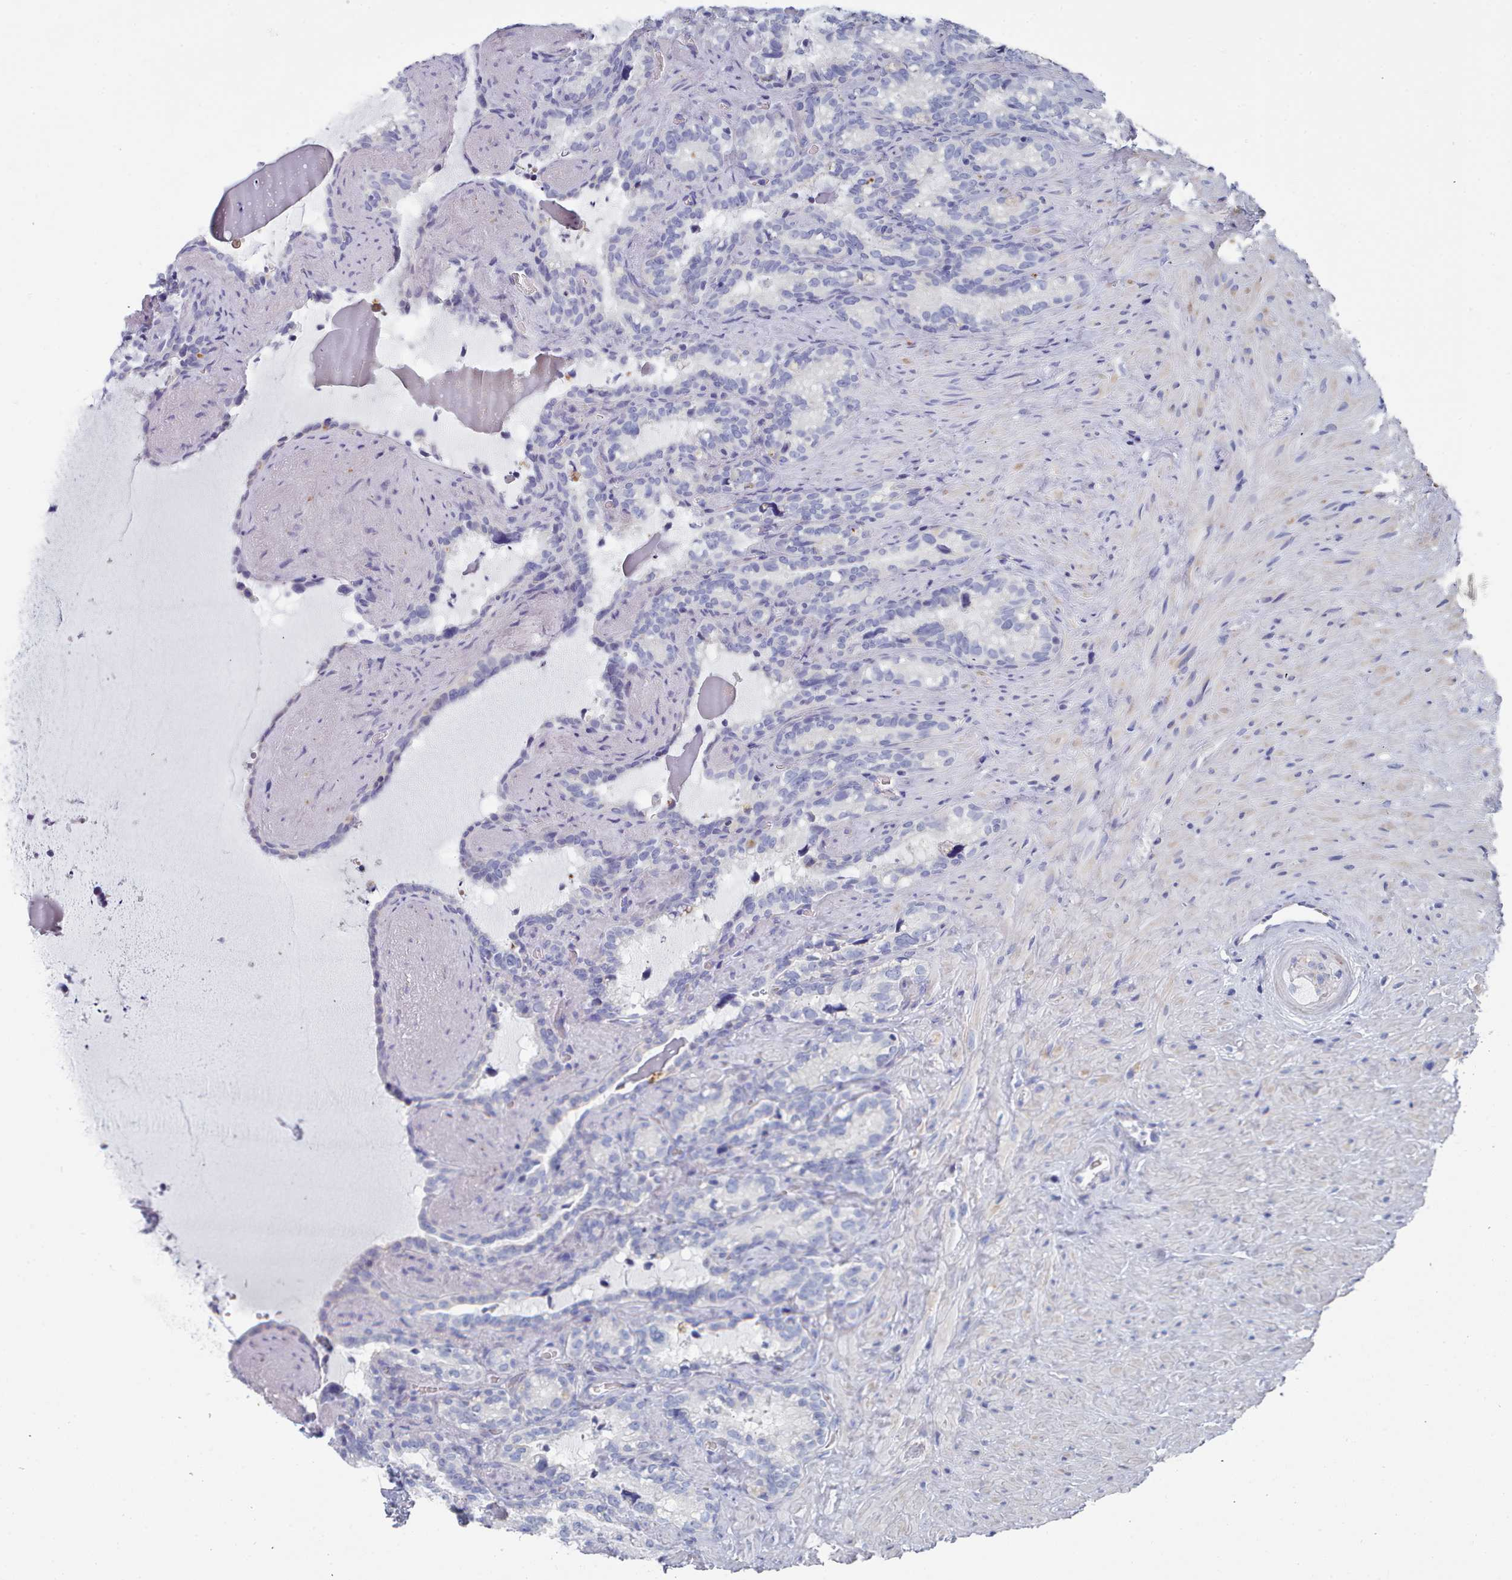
{"staining": {"intensity": "negative", "quantity": "none", "location": "none"}, "tissue": "seminal vesicle", "cell_type": "Glandular cells", "image_type": "normal", "snomed": [{"axis": "morphology", "description": "Normal tissue, NOS"}, {"axis": "topography", "description": "Prostate"}, {"axis": "topography", "description": "Seminal veicle"}], "caption": "Immunohistochemistry (IHC) of unremarkable seminal vesicle shows no positivity in glandular cells.", "gene": "ENSG00000285188", "patient": {"sex": "male", "age": 58}}